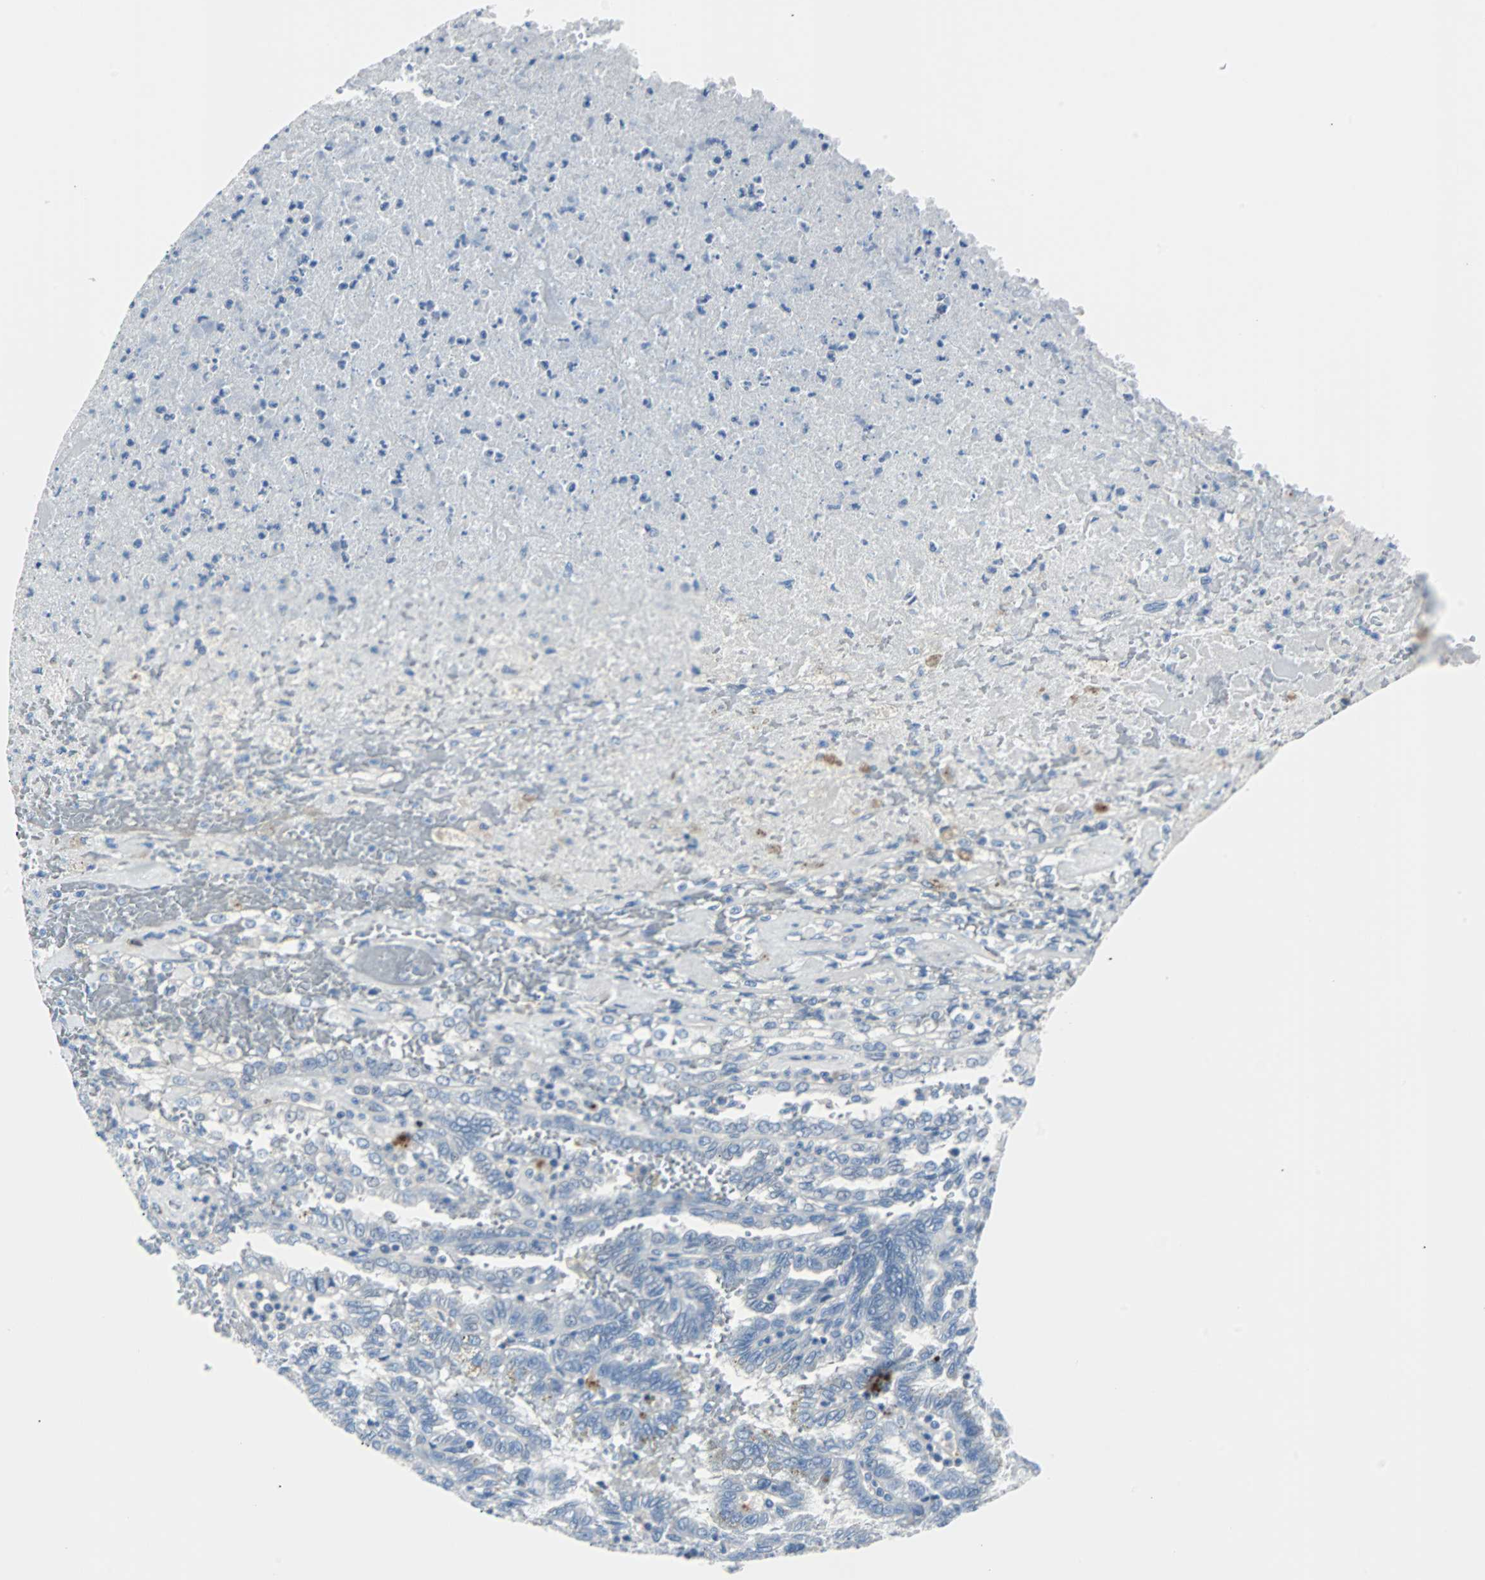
{"staining": {"intensity": "negative", "quantity": "none", "location": "none"}, "tissue": "renal cancer", "cell_type": "Tumor cells", "image_type": "cancer", "snomed": [{"axis": "morphology", "description": "Inflammation, NOS"}, {"axis": "morphology", "description": "Adenocarcinoma, NOS"}, {"axis": "topography", "description": "Kidney"}], "caption": "Photomicrograph shows no significant protein expression in tumor cells of adenocarcinoma (renal).", "gene": "RASA1", "patient": {"sex": "male", "age": 68}}